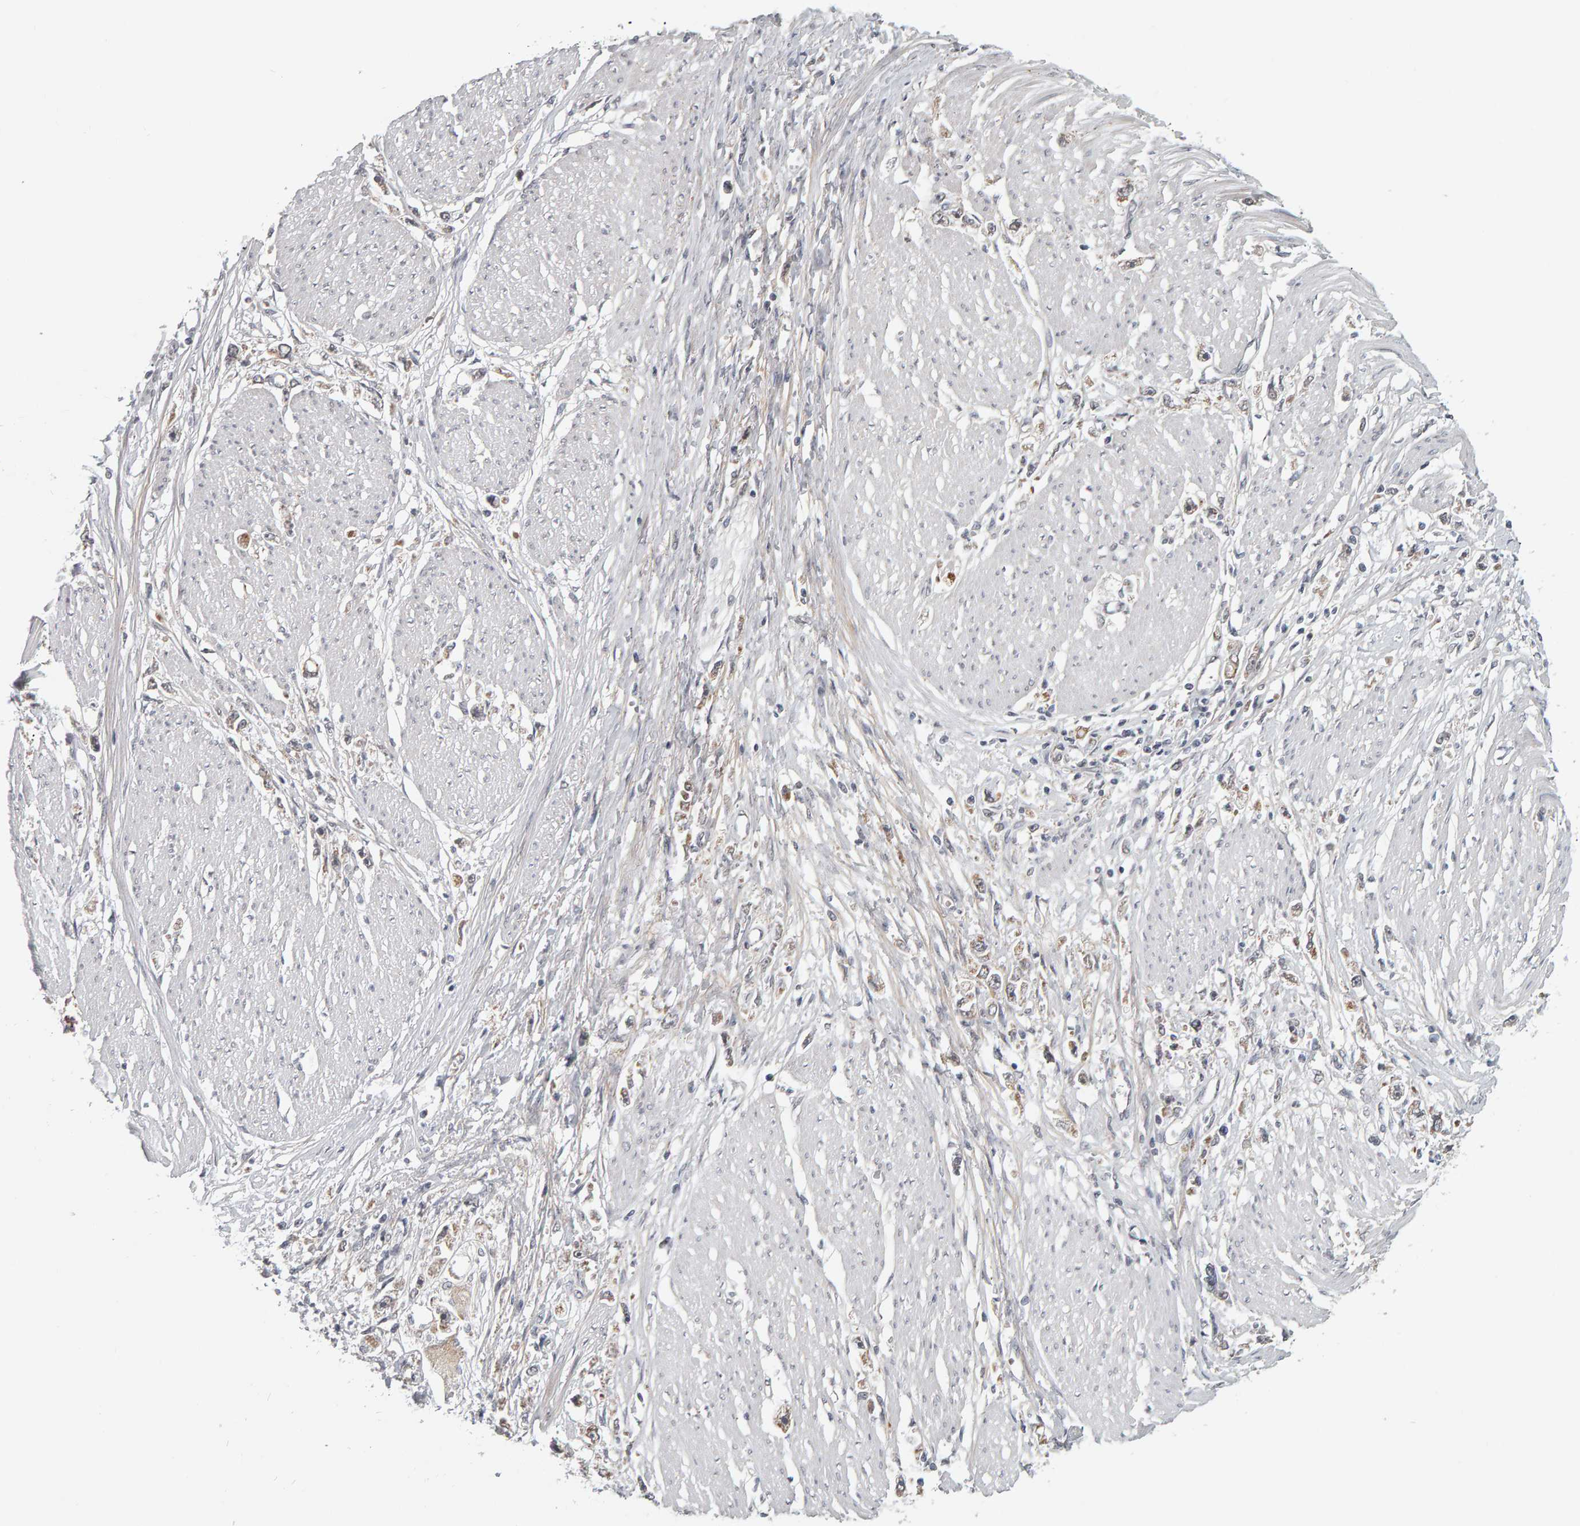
{"staining": {"intensity": "weak", "quantity": "<25%", "location": "cytoplasmic/membranous"}, "tissue": "stomach cancer", "cell_type": "Tumor cells", "image_type": "cancer", "snomed": [{"axis": "morphology", "description": "Adenocarcinoma, NOS"}, {"axis": "topography", "description": "Stomach"}], "caption": "A high-resolution photomicrograph shows IHC staining of stomach adenocarcinoma, which reveals no significant staining in tumor cells. Brightfield microscopy of immunohistochemistry stained with DAB (3,3'-diaminobenzidine) (brown) and hematoxylin (blue), captured at high magnification.", "gene": "DAP3", "patient": {"sex": "female", "age": 59}}